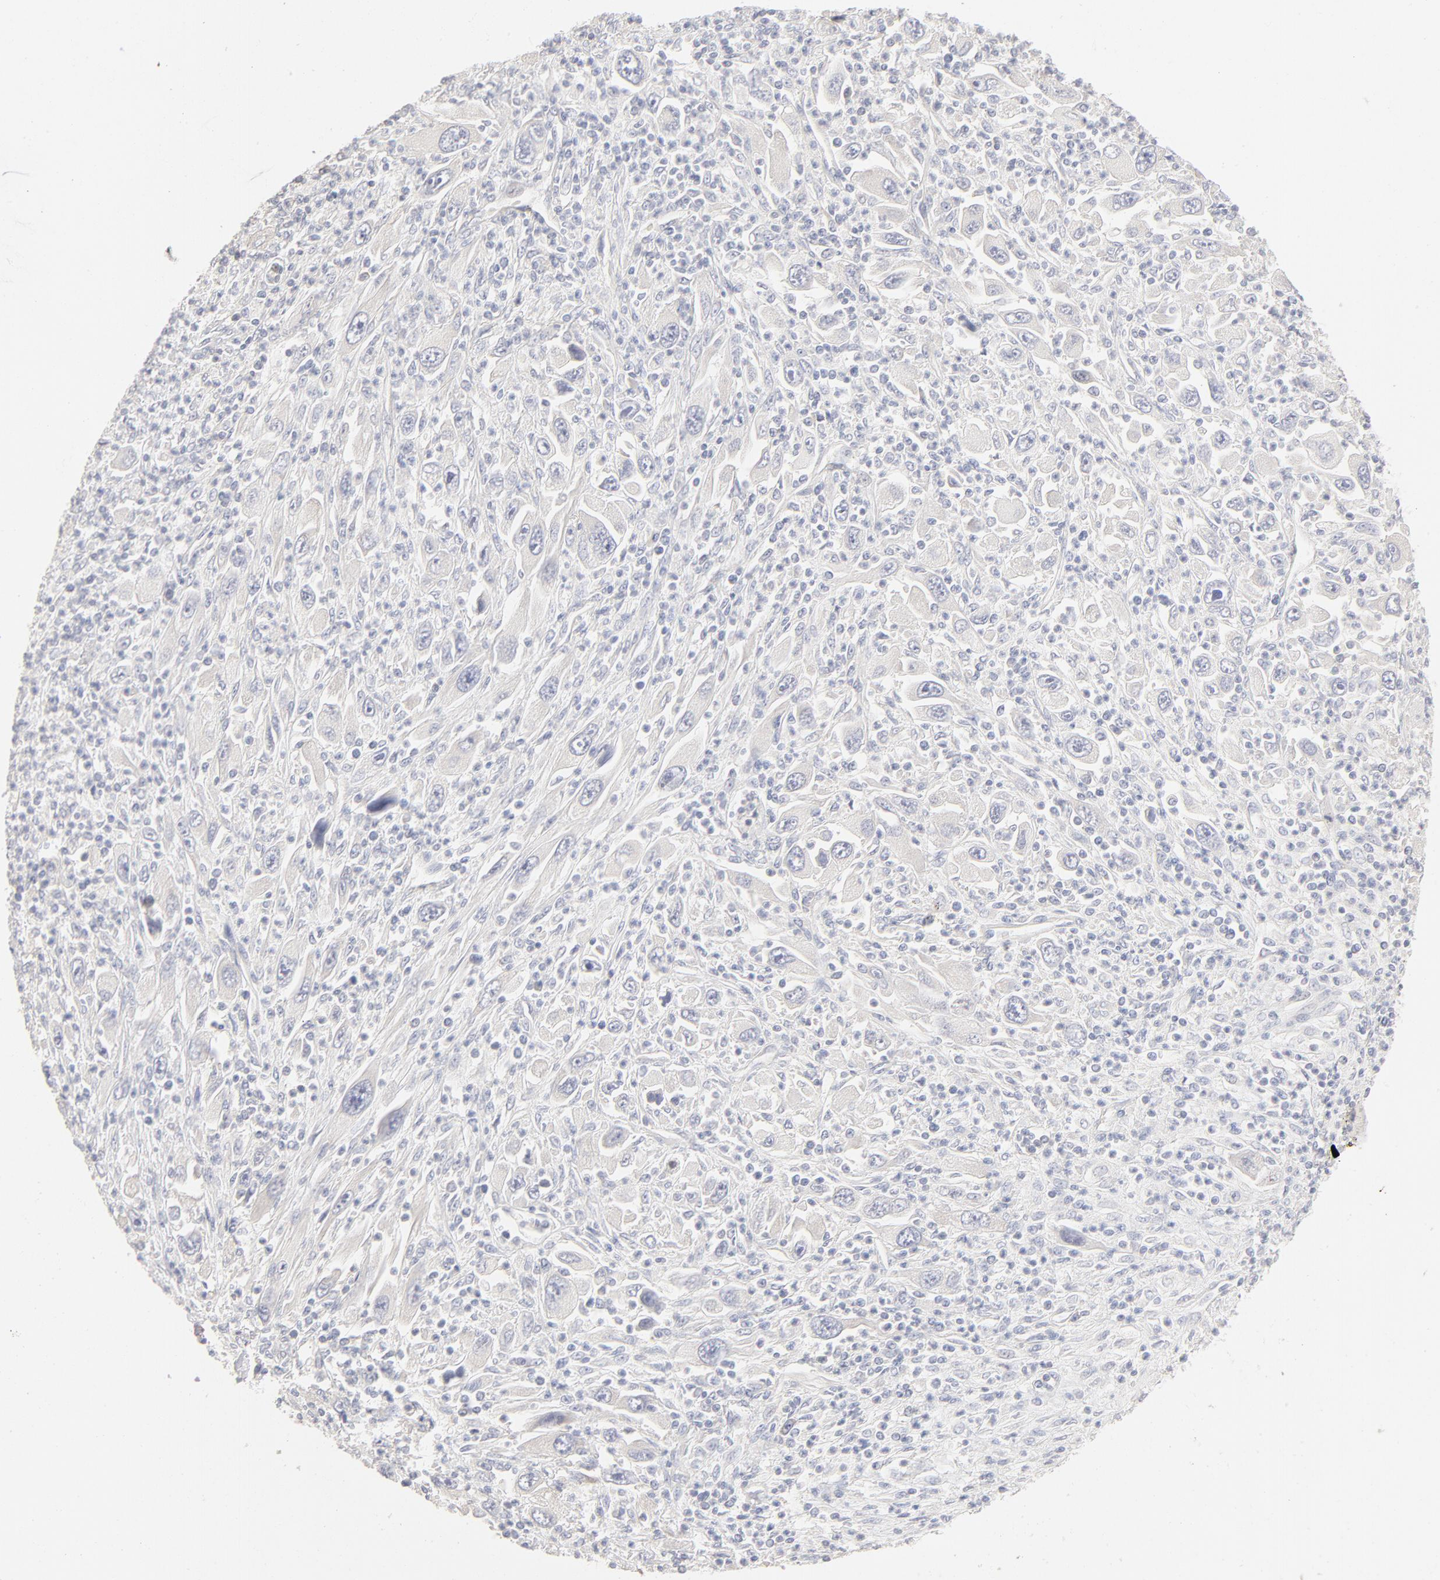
{"staining": {"intensity": "moderate", "quantity": ">75%", "location": "cytoplasmic/membranous"}, "tissue": "melanoma", "cell_type": "Tumor cells", "image_type": "cancer", "snomed": [{"axis": "morphology", "description": "Malignant melanoma, Metastatic site"}, {"axis": "topography", "description": "Skin"}], "caption": "This image displays immunohistochemistry staining of malignant melanoma (metastatic site), with medium moderate cytoplasmic/membranous staining in about >75% of tumor cells.", "gene": "RPS21", "patient": {"sex": "female", "age": 56}}